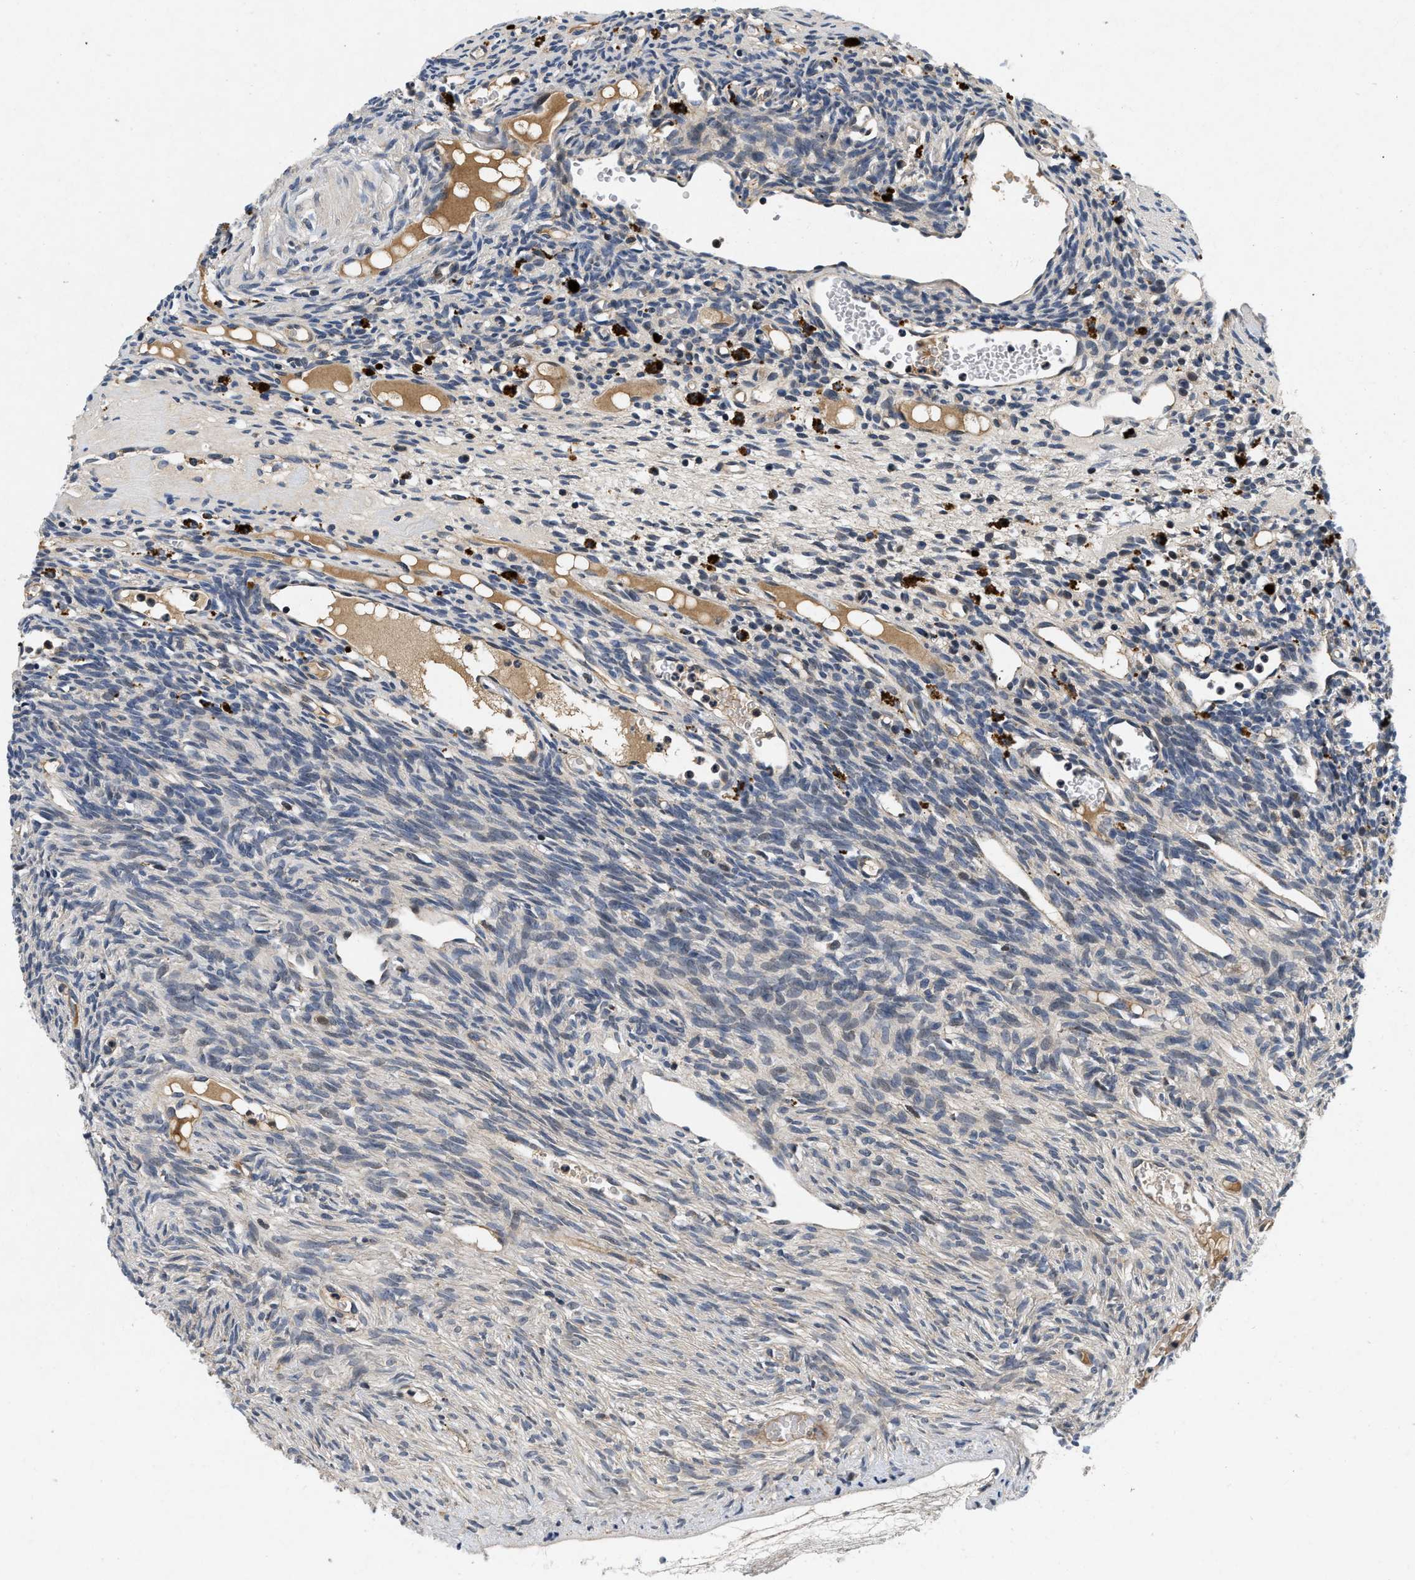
{"staining": {"intensity": "negative", "quantity": "none", "location": "none"}, "tissue": "ovary", "cell_type": "Ovarian stroma cells", "image_type": "normal", "snomed": [{"axis": "morphology", "description": "Normal tissue, NOS"}, {"axis": "topography", "description": "Ovary"}], "caption": "IHC photomicrograph of benign human ovary stained for a protein (brown), which reveals no expression in ovarian stroma cells.", "gene": "PDP1", "patient": {"sex": "female", "age": 33}}